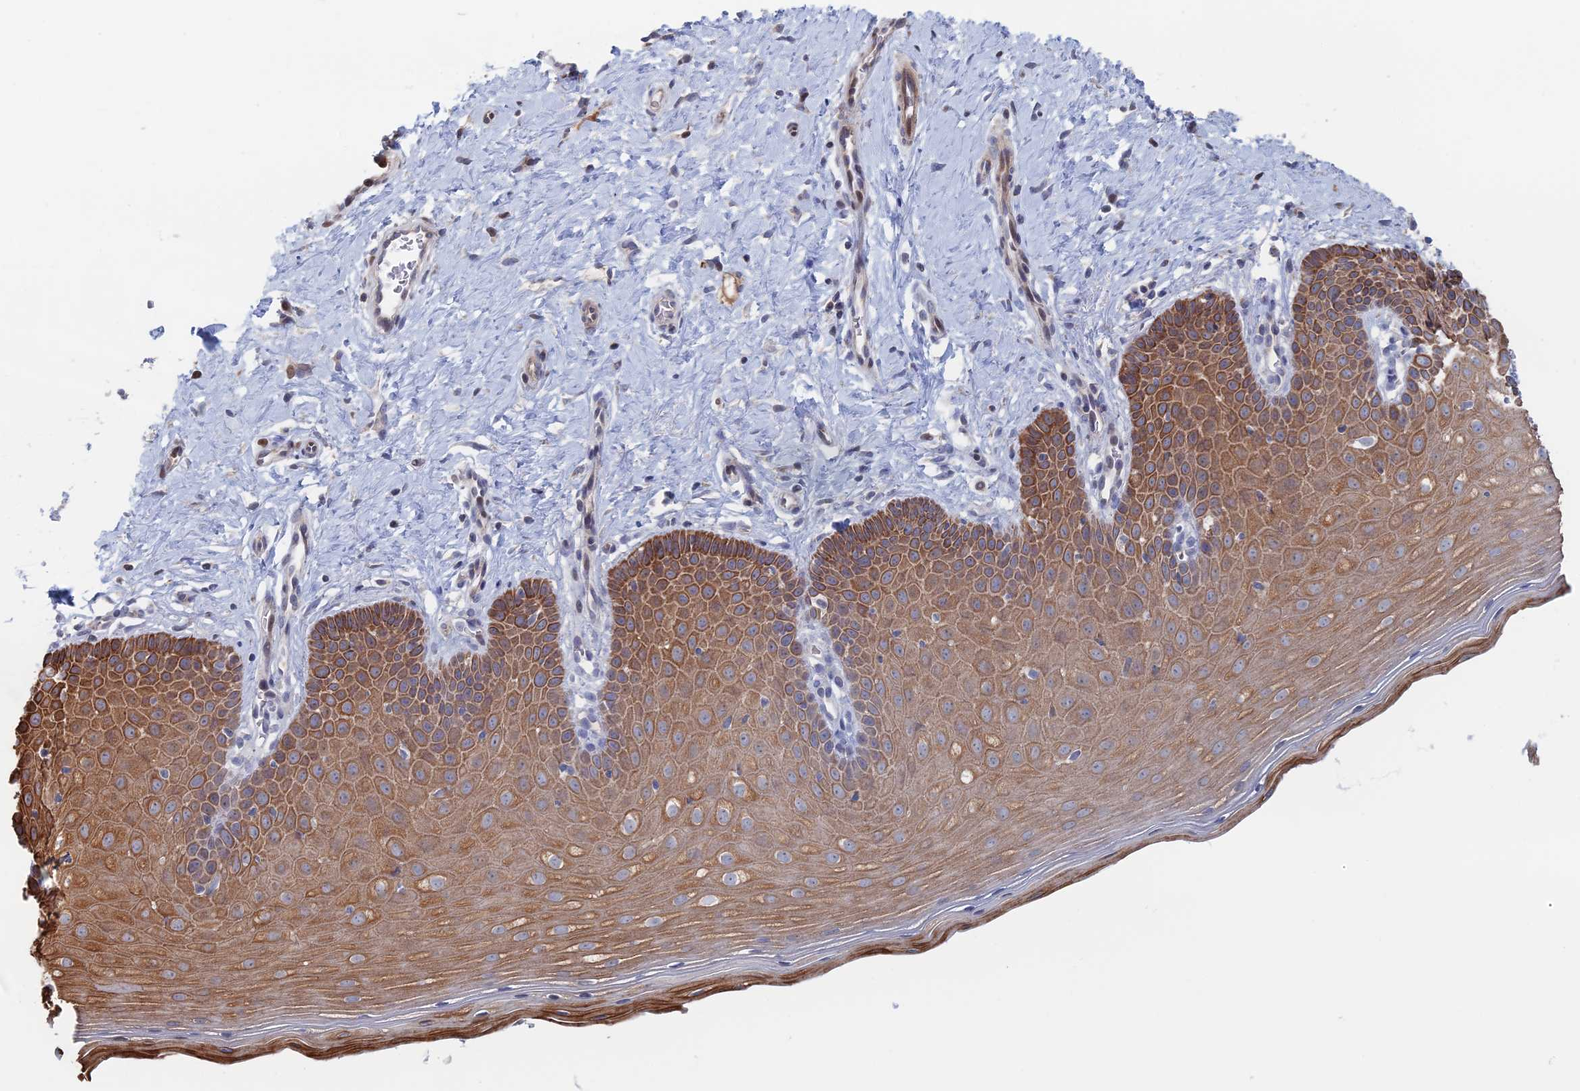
{"staining": {"intensity": "moderate", "quantity": ">75%", "location": "cytoplasmic/membranous"}, "tissue": "cervix", "cell_type": "Glandular cells", "image_type": "normal", "snomed": [{"axis": "morphology", "description": "Normal tissue, NOS"}, {"axis": "topography", "description": "Cervix"}], "caption": "About >75% of glandular cells in normal cervix reveal moderate cytoplasmic/membranous protein expression as visualized by brown immunohistochemical staining.", "gene": "IL7", "patient": {"sex": "female", "age": 36}}